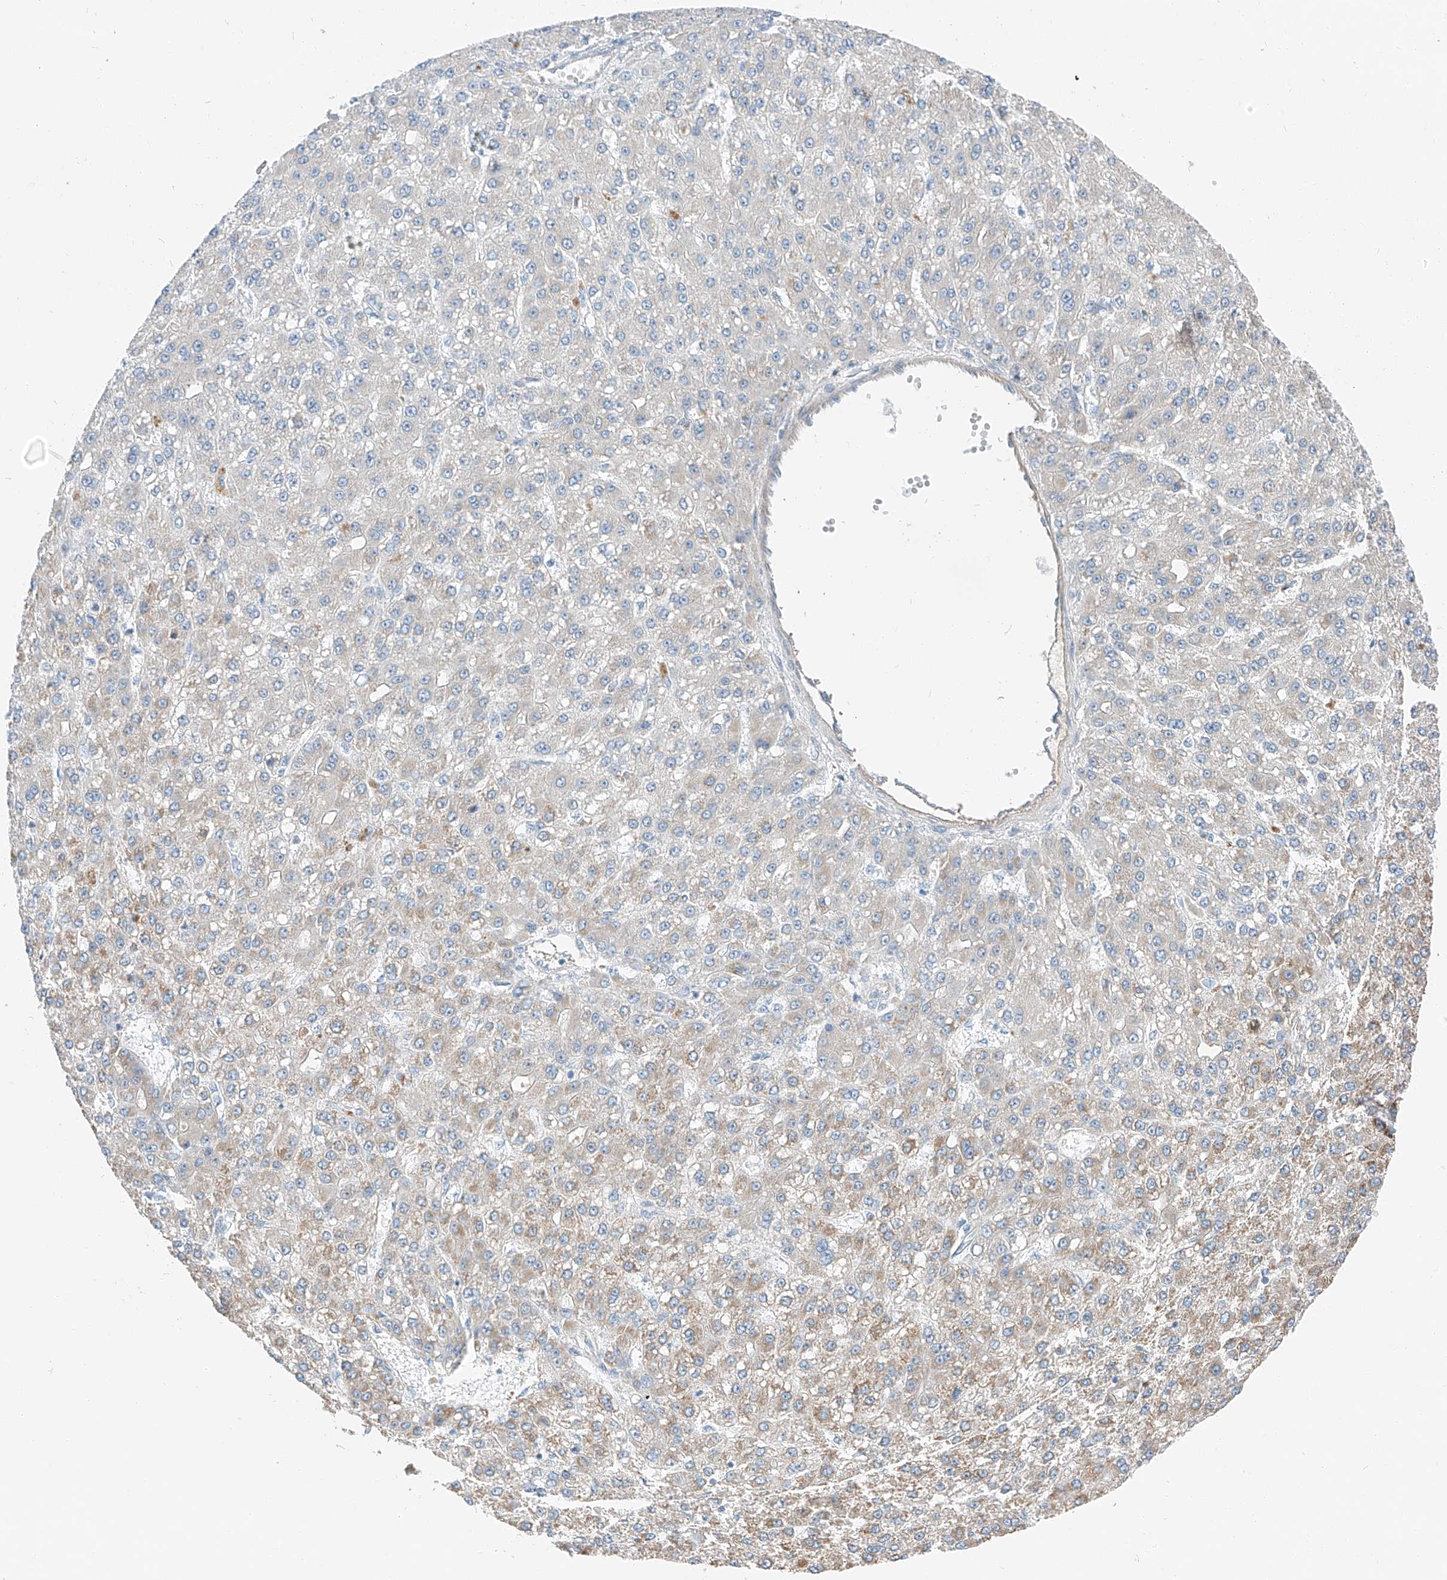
{"staining": {"intensity": "weak", "quantity": "<25%", "location": "cytoplasmic/membranous"}, "tissue": "liver cancer", "cell_type": "Tumor cells", "image_type": "cancer", "snomed": [{"axis": "morphology", "description": "Carcinoma, Hepatocellular, NOS"}, {"axis": "topography", "description": "Liver"}], "caption": "Tumor cells show no significant protein positivity in liver cancer (hepatocellular carcinoma).", "gene": "RUSC1", "patient": {"sex": "male", "age": 67}}